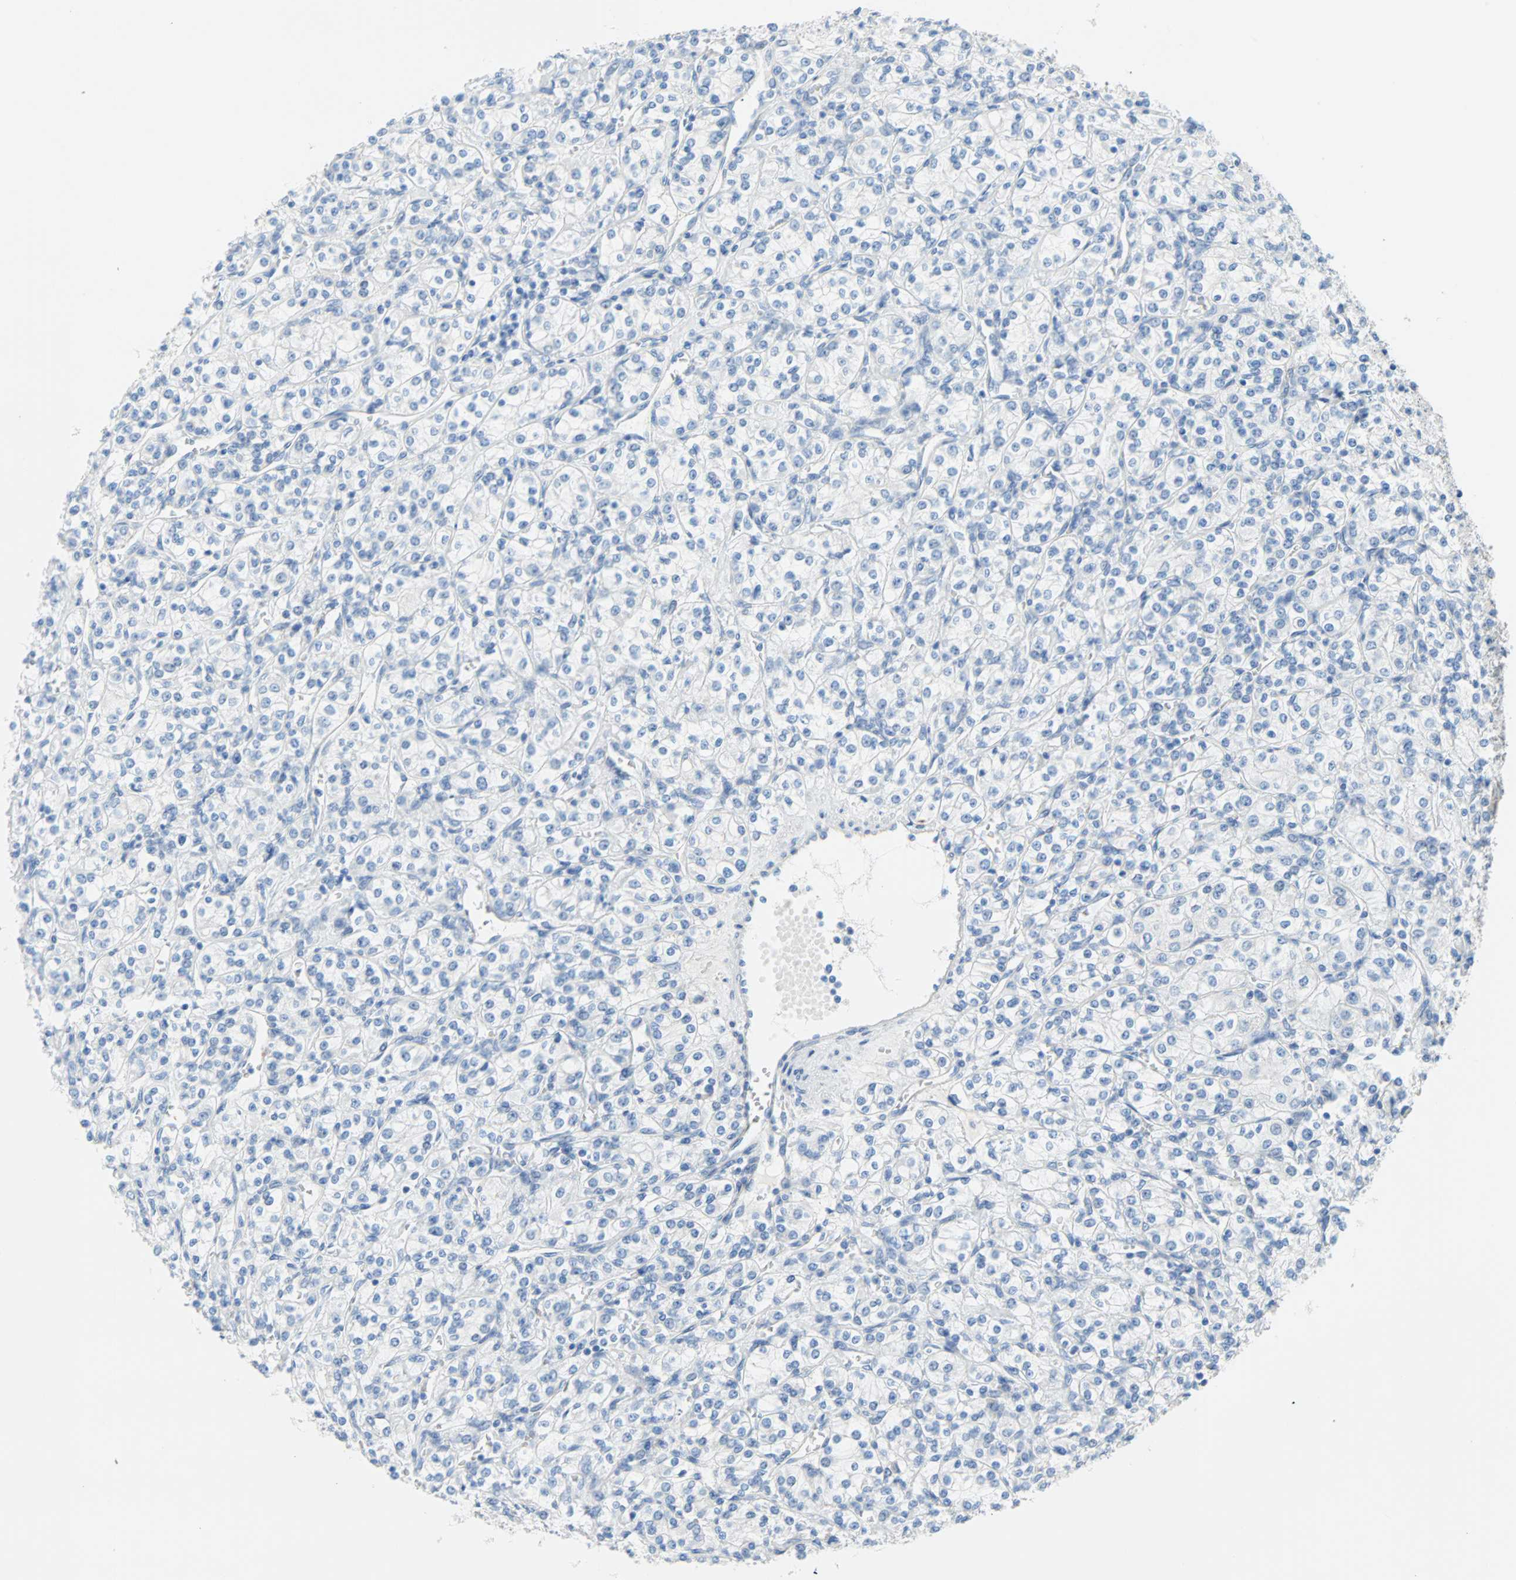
{"staining": {"intensity": "negative", "quantity": "none", "location": "none"}, "tissue": "renal cancer", "cell_type": "Tumor cells", "image_type": "cancer", "snomed": [{"axis": "morphology", "description": "Adenocarcinoma, NOS"}, {"axis": "topography", "description": "Kidney"}], "caption": "DAB (3,3'-diaminobenzidine) immunohistochemical staining of renal cancer (adenocarcinoma) shows no significant expression in tumor cells. Brightfield microscopy of immunohistochemistry (IHC) stained with DAB (brown) and hematoxylin (blue), captured at high magnification.", "gene": "PDPN", "patient": {"sex": "male", "age": 77}}